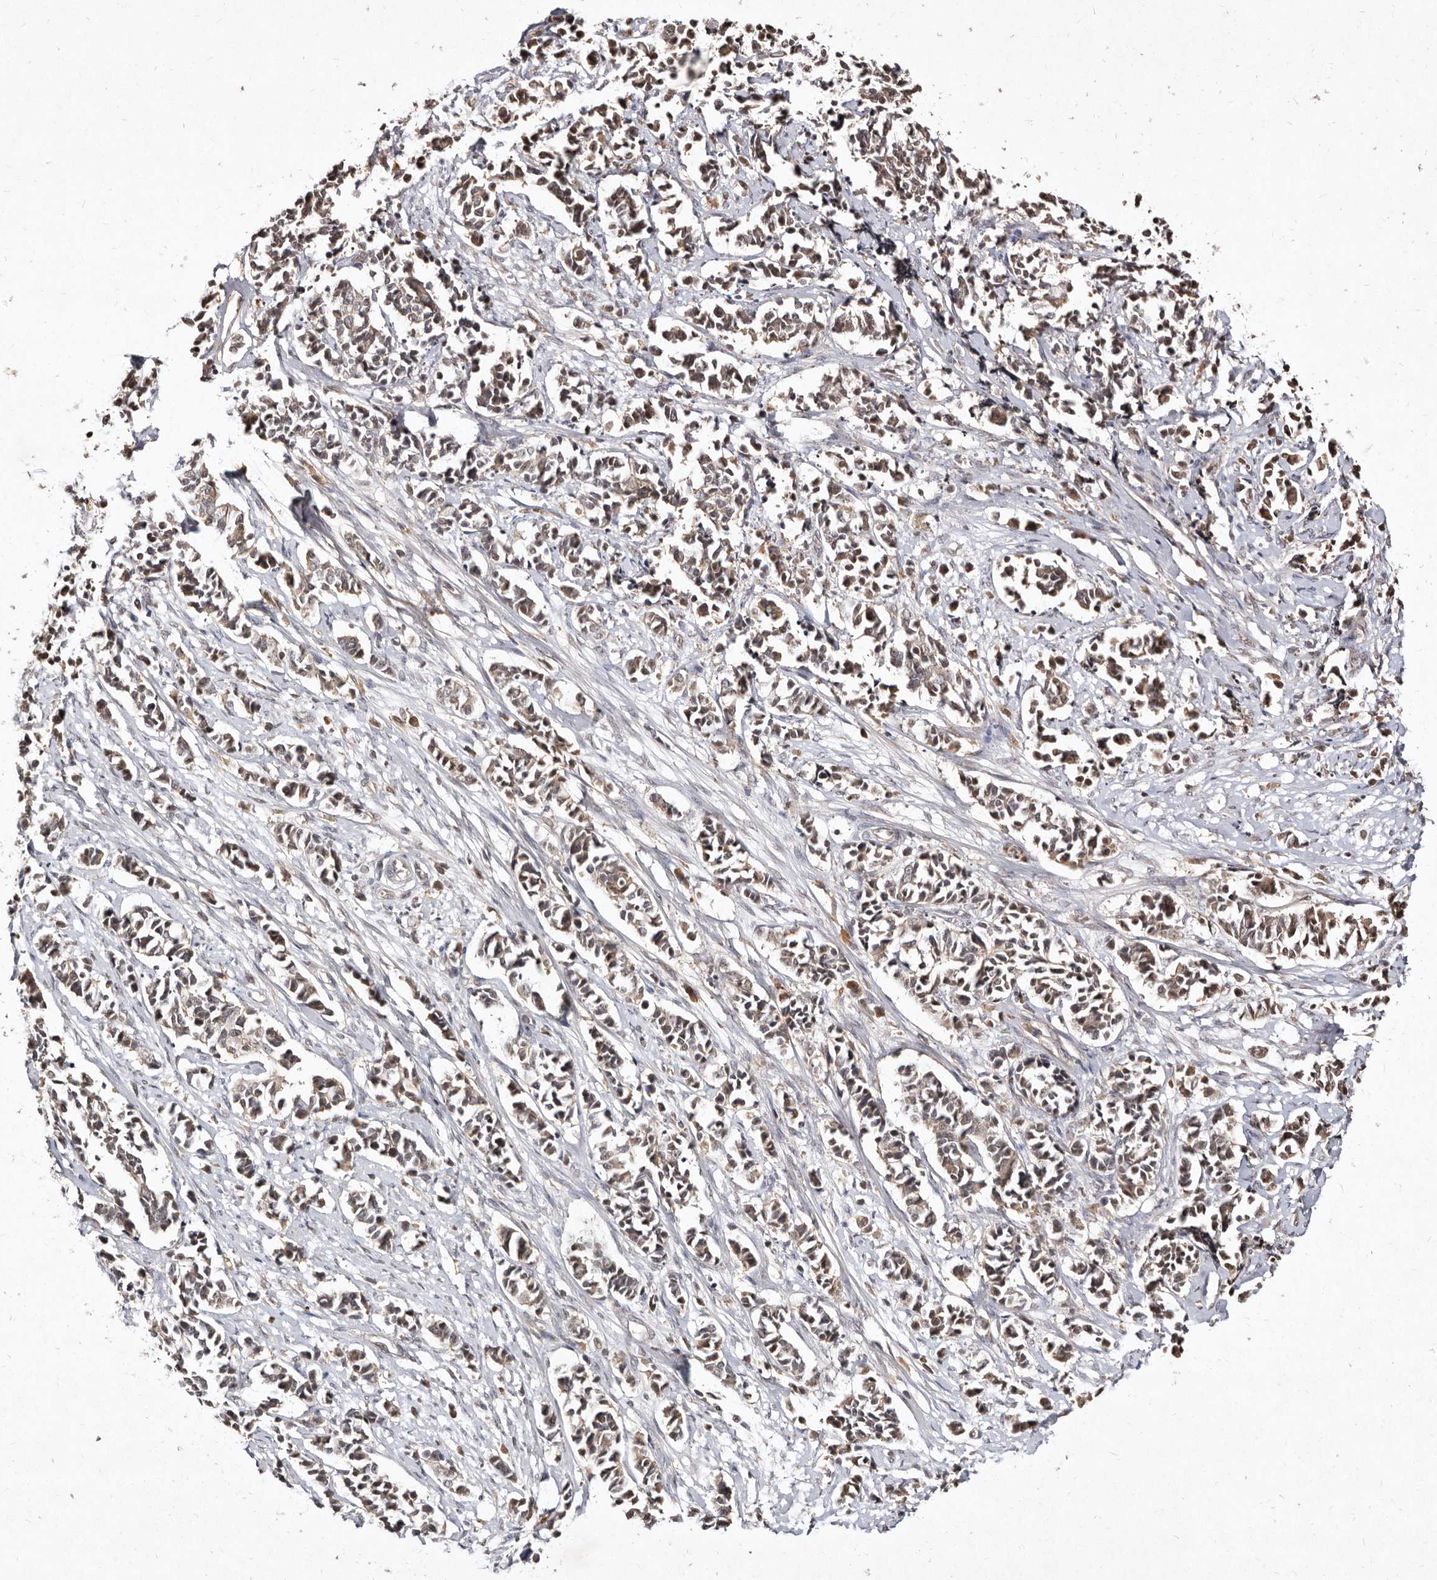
{"staining": {"intensity": "weak", "quantity": ">75%", "location": "cytoplasmic/membranous"}, "tissue": "cervical cancer", "cell_type": "Tumor cells", "image_type": "cancer", "snomed": [{"axis": "morphology", "description": "Normal tissue, NOS"}, {"axis": "morphology", "description": "Squamous cell carcinoma, NOS"}, {"axis": "topography", "description": "Cervix"}], "caption": "The image displays staining of squamous cell carcinoma (cervical), revealing weak cytoplasmic/membranous protein positivity (brown color) within tumor cells.", "gene": "LCORL", "patient": {"sex": "female", "age": 35}}